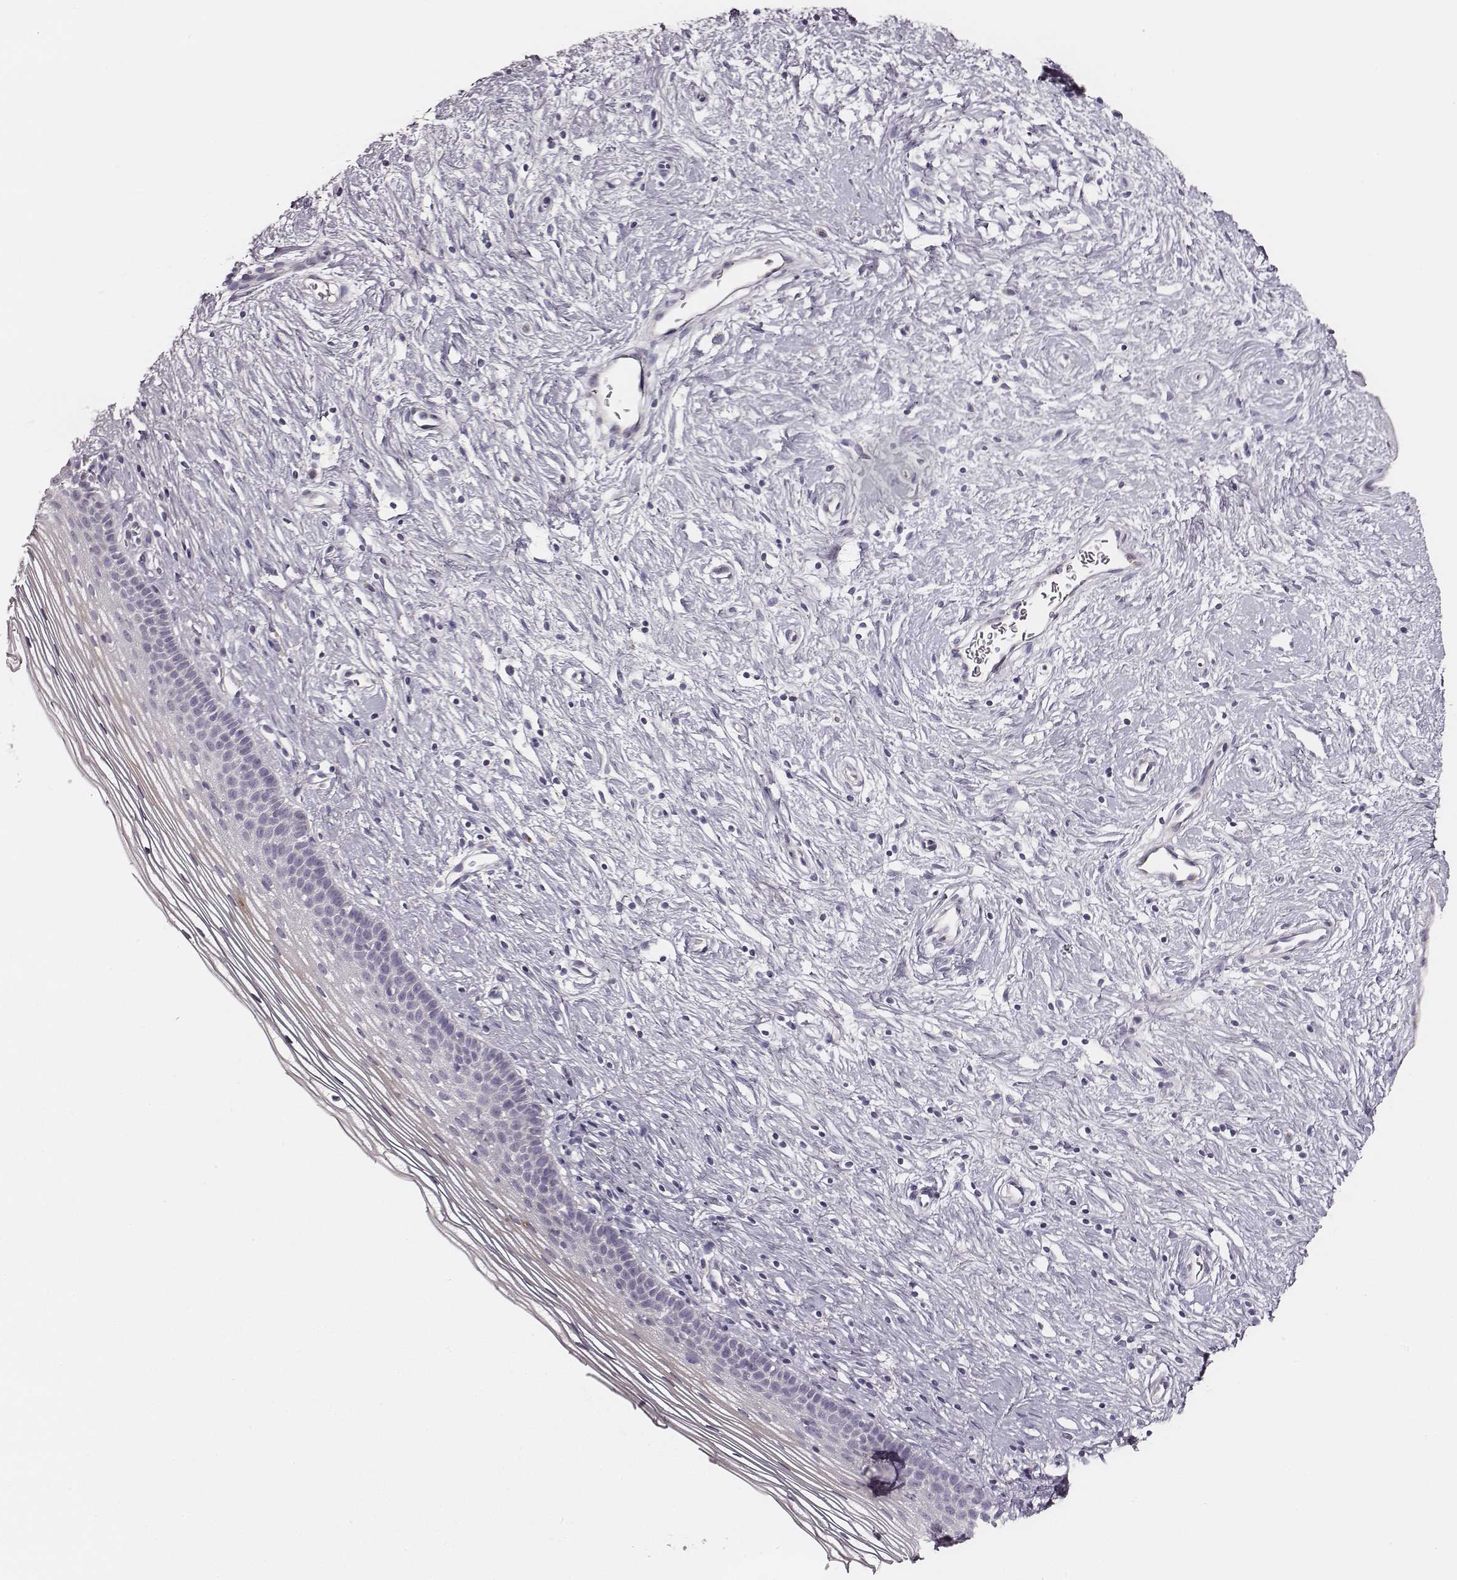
{"staining": {"intensity": "negative", "quantity": "none", "location": "none"}, "tissue": "cervix", "cell_type": "Glandular cells", "image_type": "normal", "snomed": [{"axis": "morphology", "description": "Normal tissue, NOS"}, {"axis": "topography", "description": "Cervix"}], "caption": "A high-resolution image shows immunohistochemistry staining of unremarkable cervix, which demonstrates no significant positivity in glandular cells. (Immunohistochemistry, brightfield microscopy, high magnification).", "gene": "UBL4B", "patient": {"sex": "female", "age": 39}}